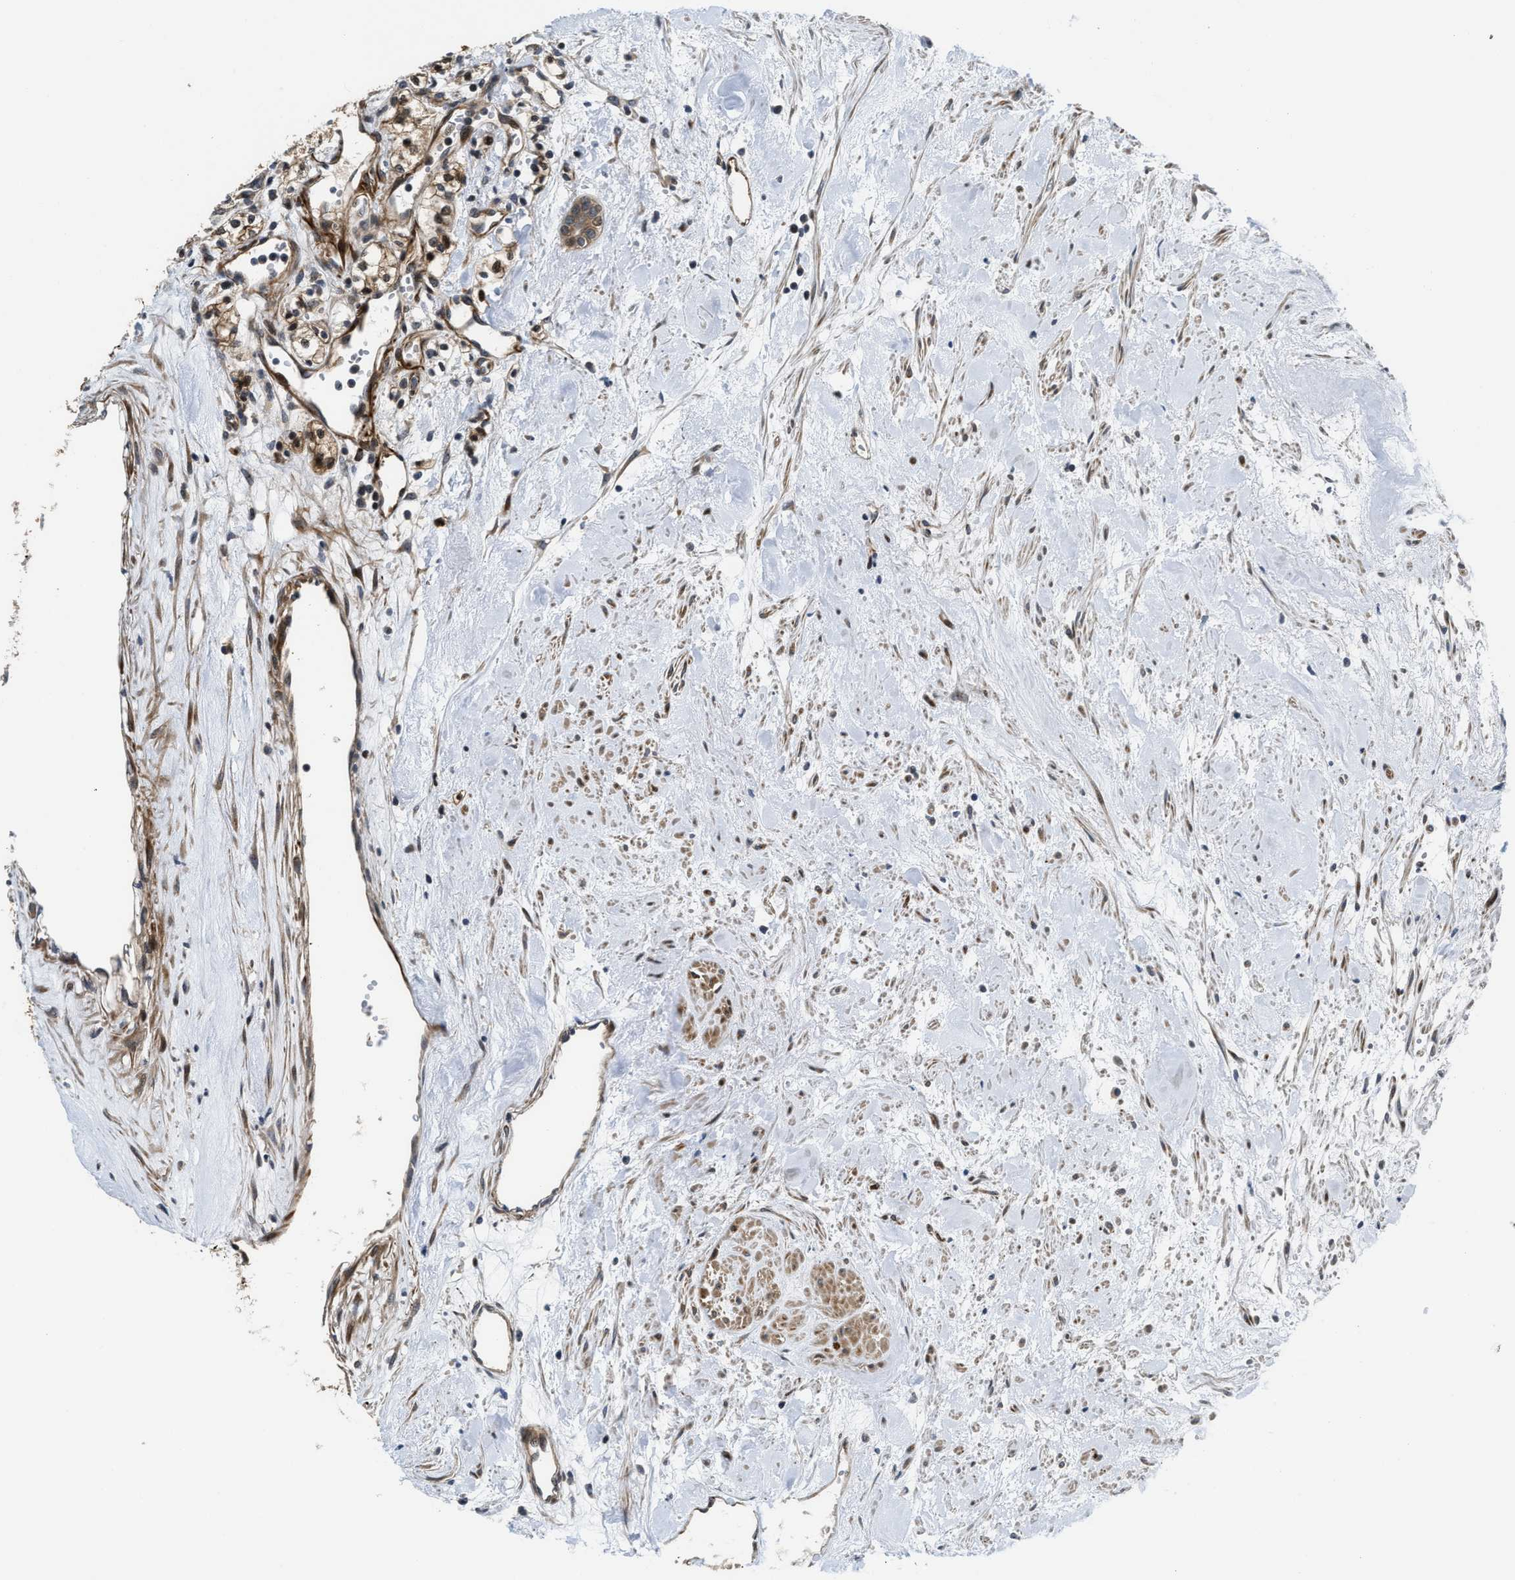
{"staining": {"intensity": "moderate", "quantity": ">75%", "location": "cytoplasmic/membranous,nuclear"}, "tissue": "renal cancer", "cell_type": "Tumor cells", "image_type": "cancer", "snomed": [{"axis": "morphology", "description": "Adenocarcinoma, NOS"}, {"axis": "topography", "description": "Kidney"}], "caption": "A micrograph of human adenocarcinoma (renal) stained for a protein shows moderate cytoplasmic/membranous and nuclear brown staining in tumor cells. (IHC, brightfield microscopy, high magnification).", "gene": "ALDH3A2", "patient": {"sex": "male", "age": 59}}